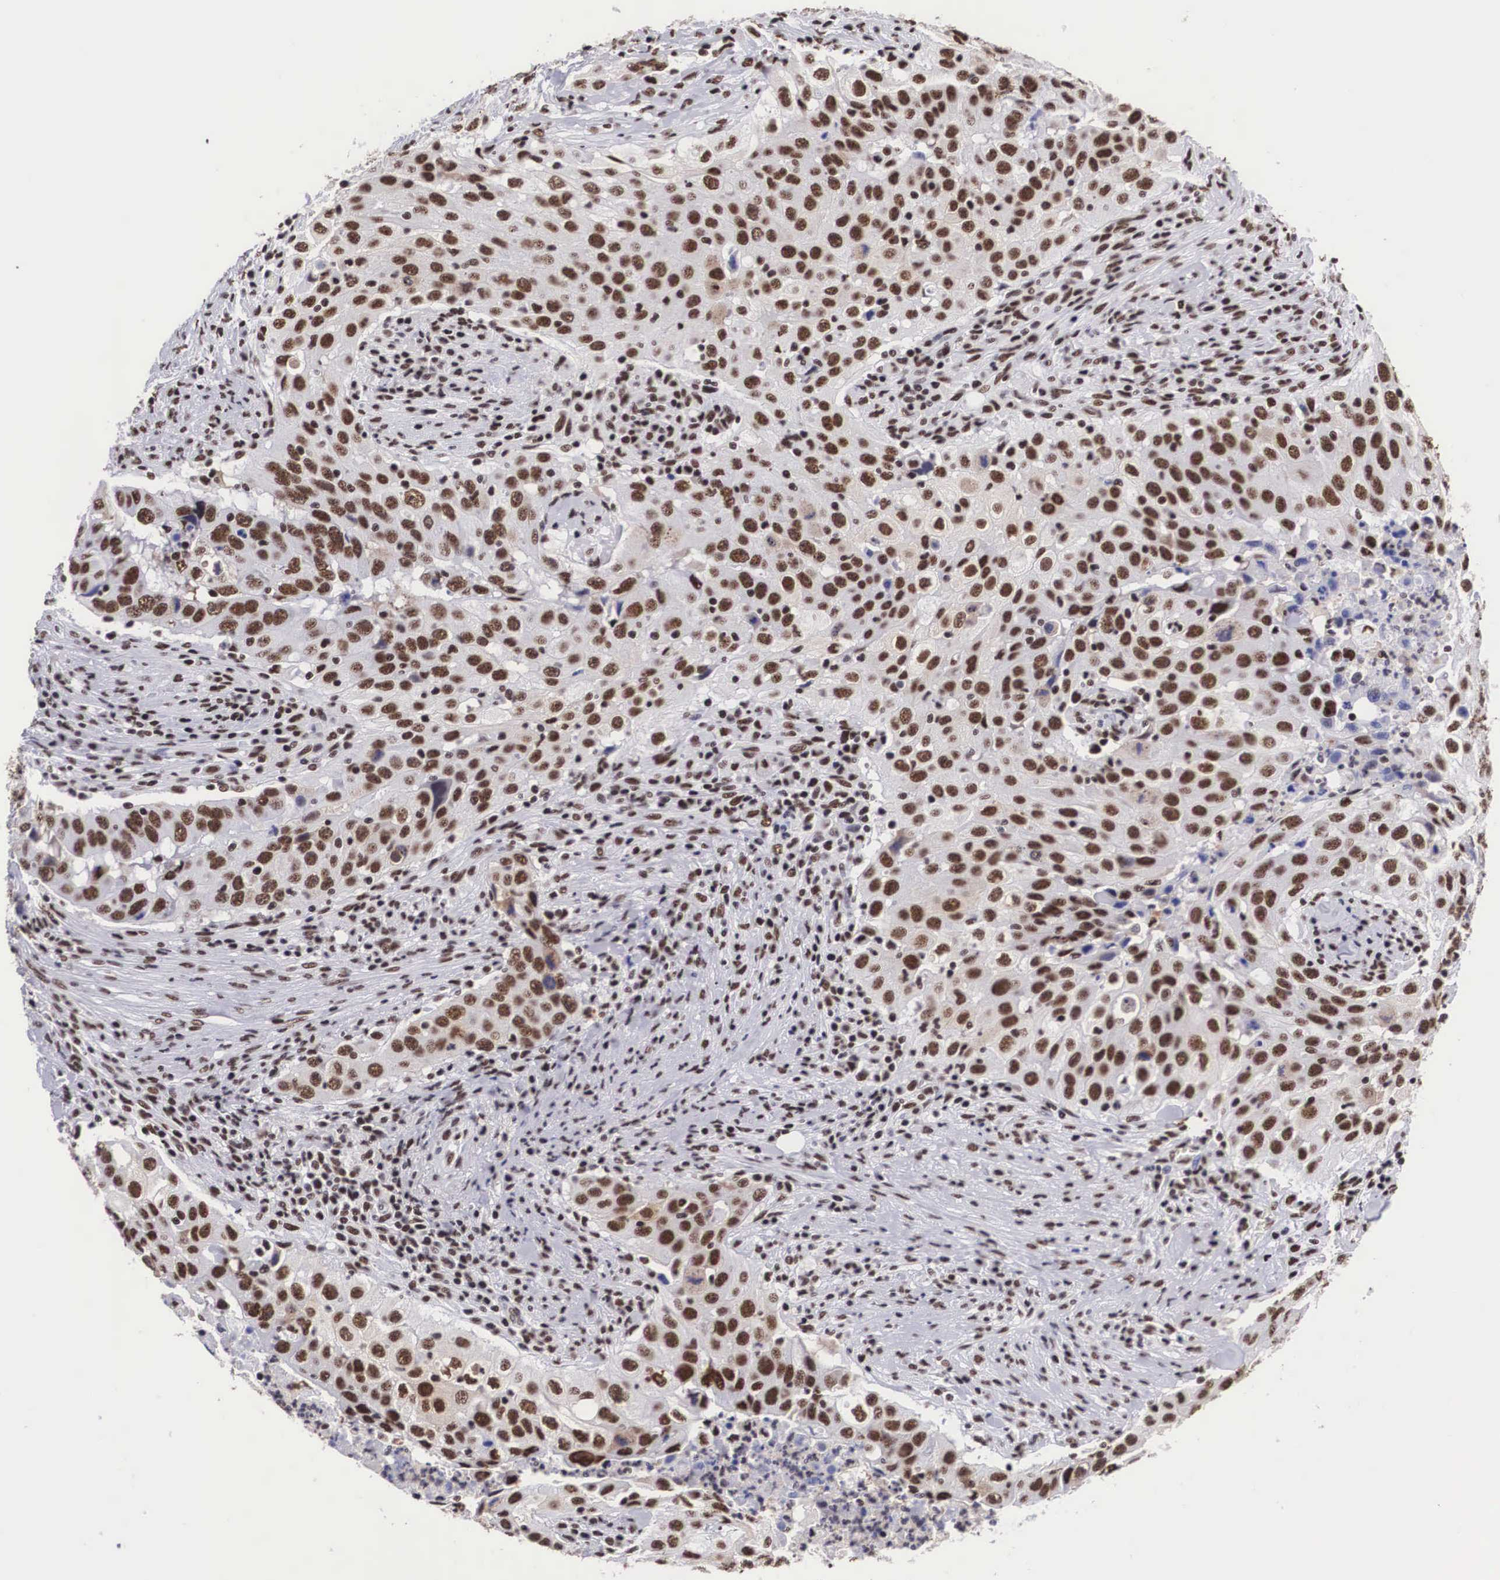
{"staining": {"intensity": "moderate", "quantity": ">75%", "location": "nuclear"}, "tissue": "lung cancer", "cell_type": "Tumor cells", "image_type": "cancer", "snomed": [{"axis": "morphology", "description": "Squamous cell carcinoma, NOS"}, {"axis": "topography", "description": "Lung"}], "caption": "Immunohistochemical staining of lung cancer (squamous cell carcinoma) exhibits medium levels of moderate nuclear positivity in about >75% of tumor cells. (DAB (3,3'-diaminobenzidine) IHC with brightfield microscopy, high magnification).", "gene": "SF3A1", "patient": {"sex": "male", "age": 64}}